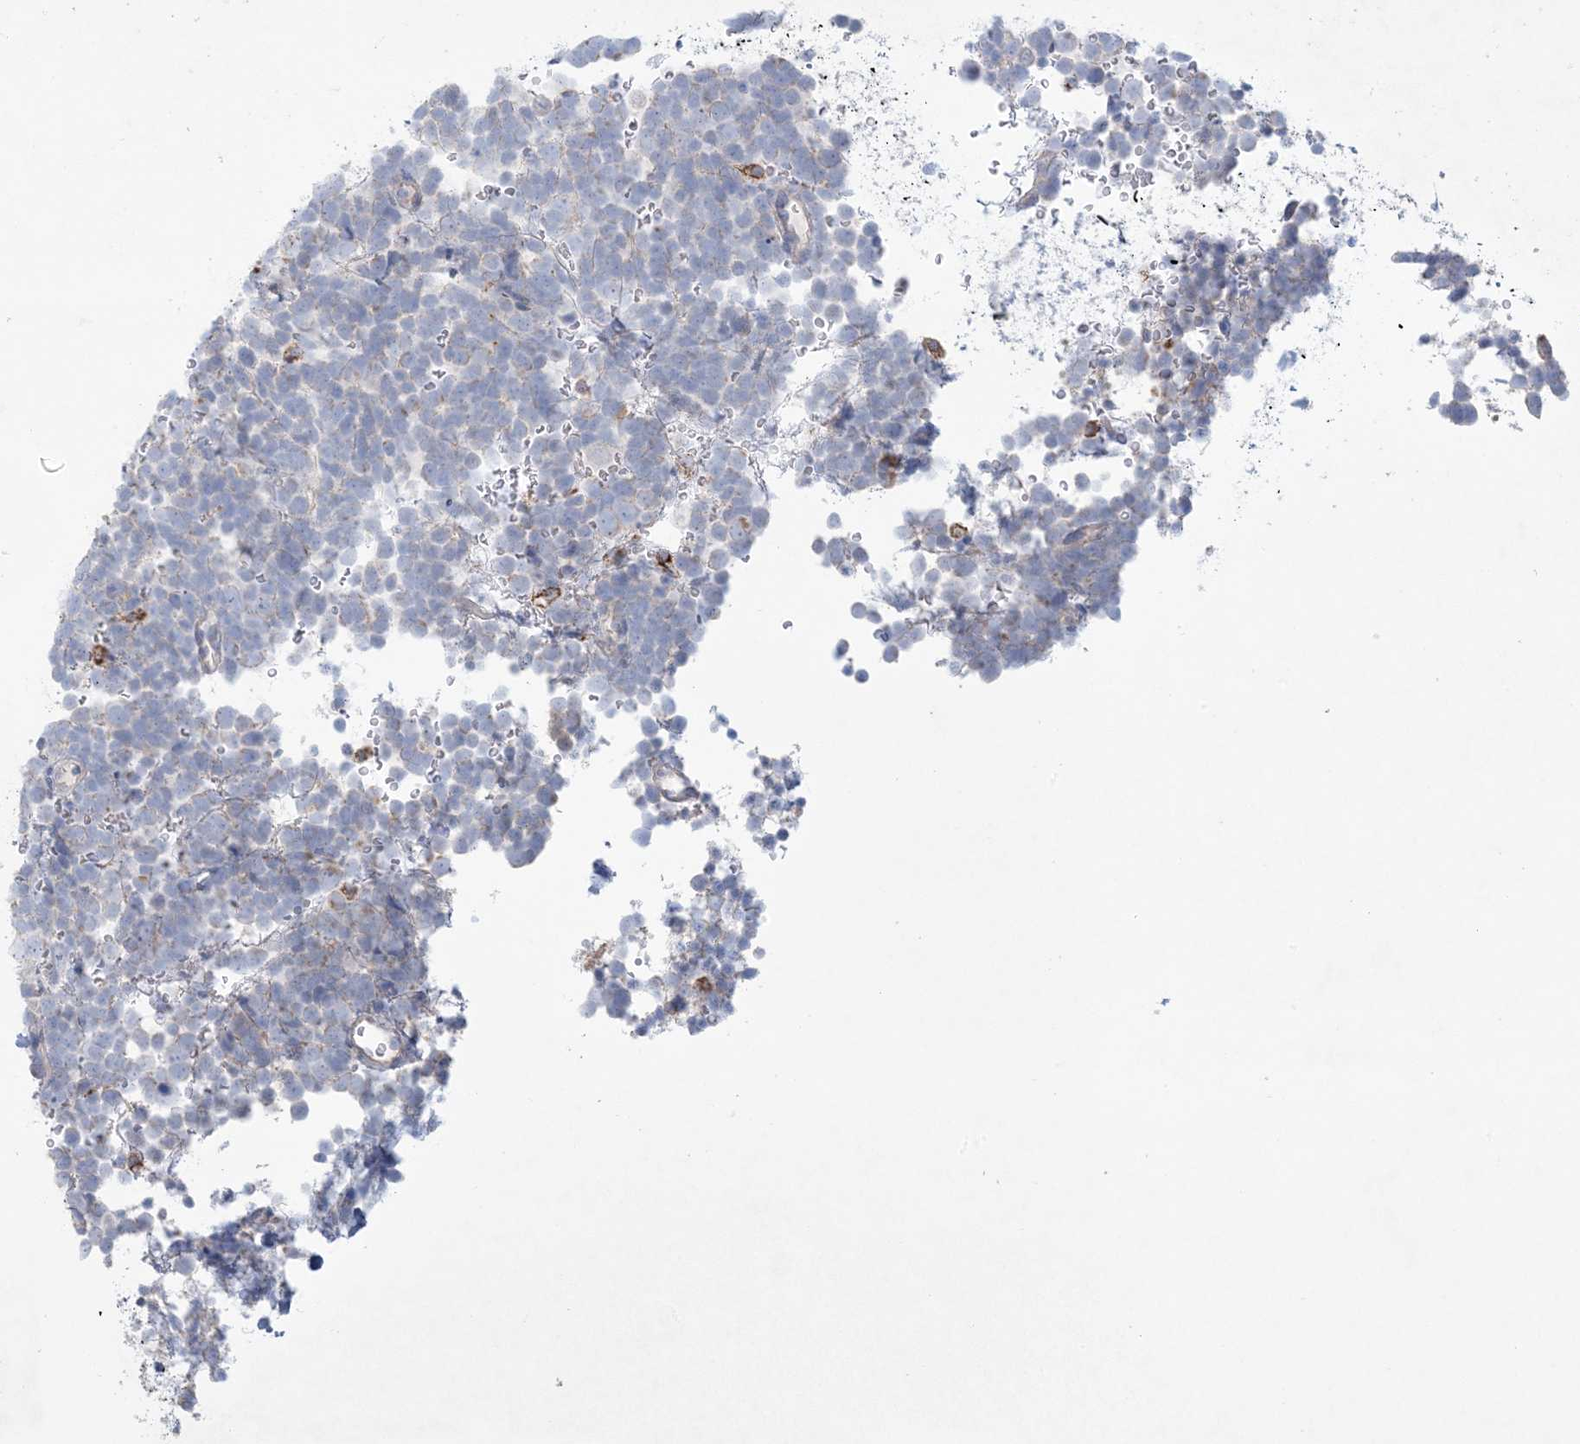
{"staining": {"intensity": "negative", "quantity": "none", "location": "none"}, "tissue": "urothelial cancer", "cell_type": "Tumor cells", "image_type": "cancer", "snomed": [{"axis": "morphology", "description": "Urothelial carcinoma, High grade"}, {"axis": "topography", "description": "Urinary bladder"}], "caption": "IHC of urothelial cancer displays no staining in tumor cells.", "gene": "KCTD6", "patient": {"sex": "female", "age": 82}}